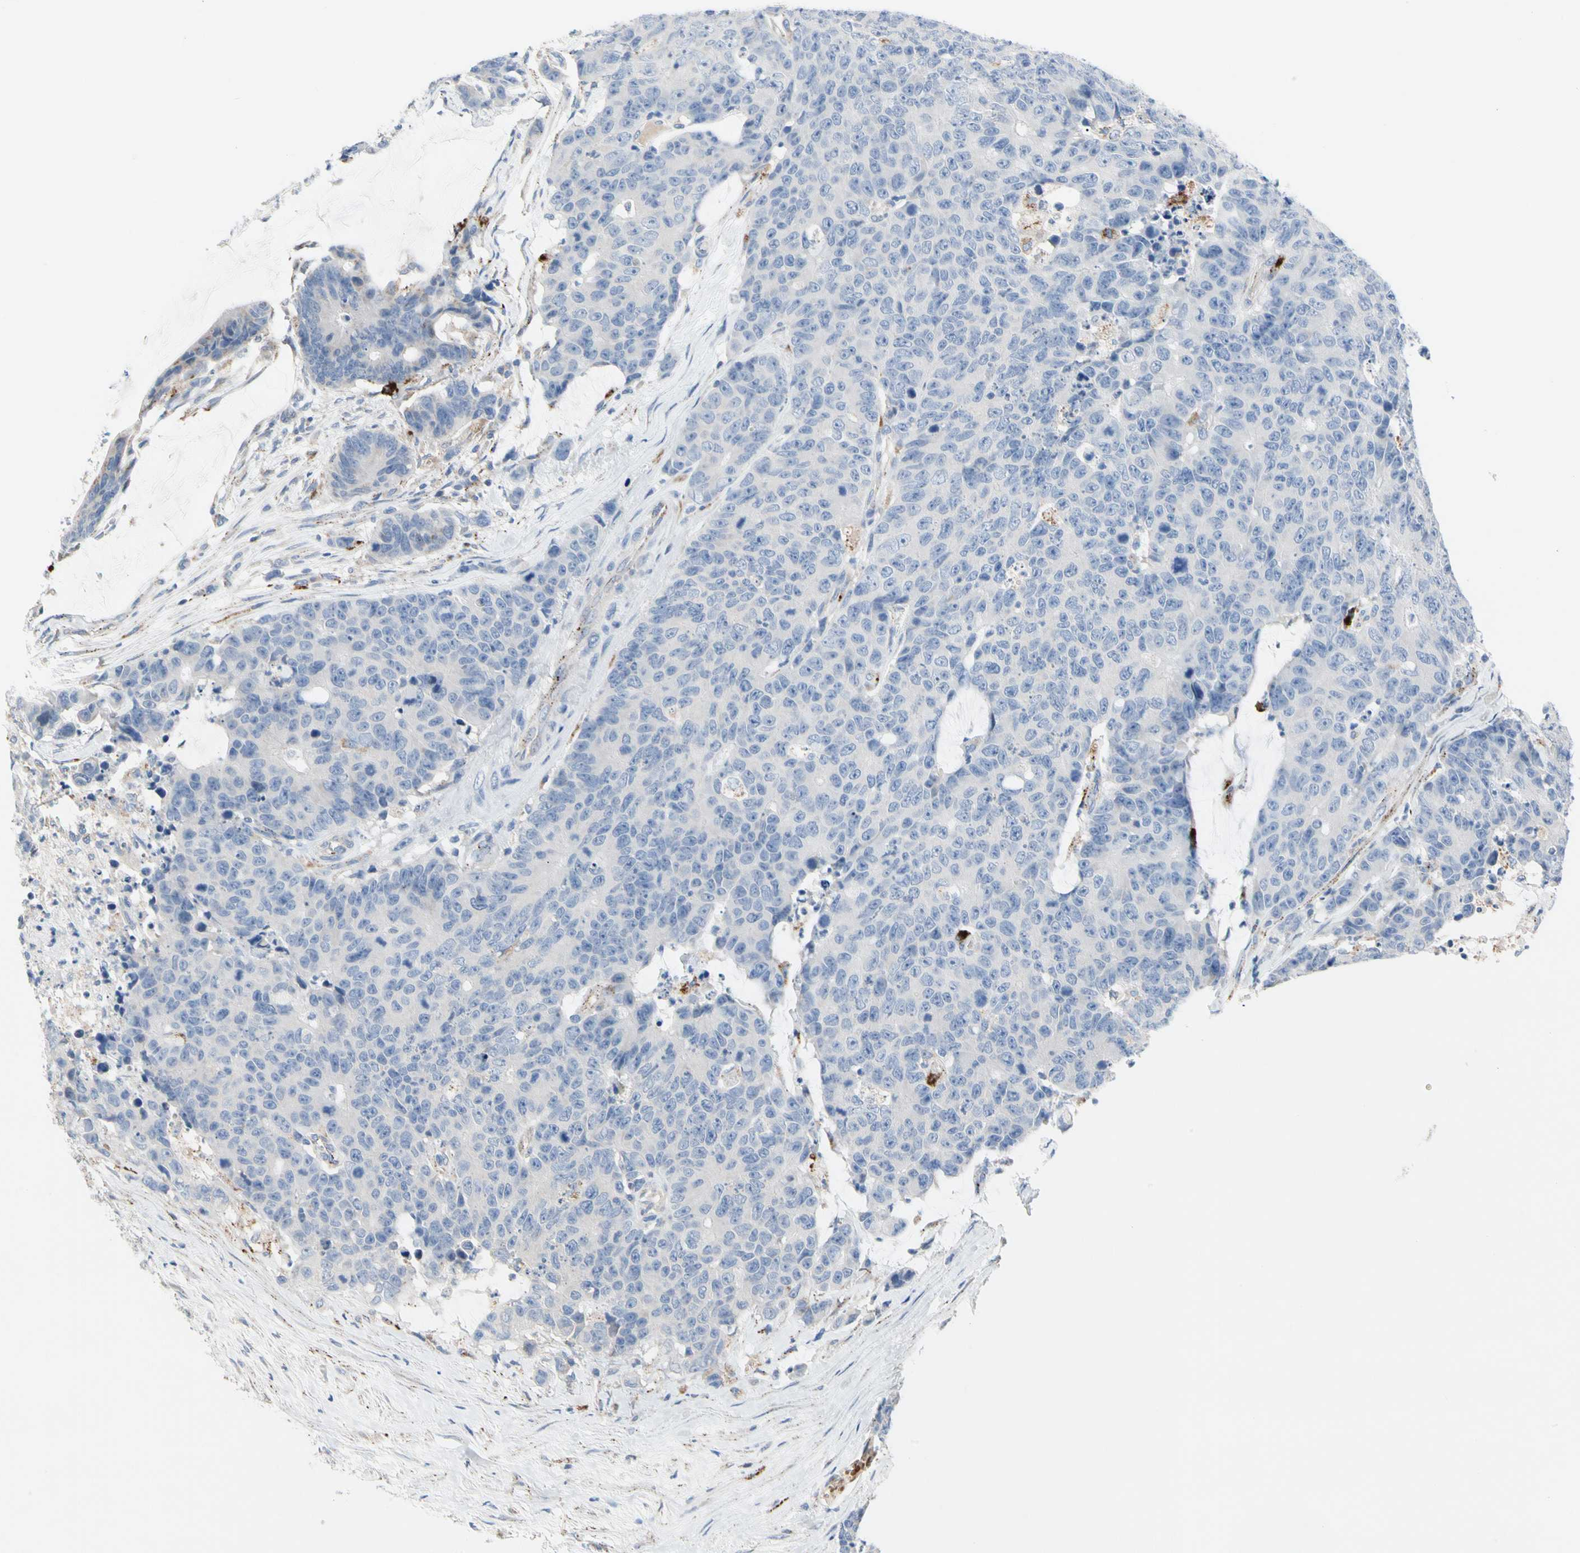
{"staining": {"intensity": "negative", "quantity": "none", "location": "none"}, "tissue": "colorectal cancer", "cell_type": "Tumor cells", "image_type": "cancer", "snomed": [{"axis": "morphology", "description": "Adenocarcinoma, NOS"}, {"axis": "topography", "description": "Colon"}], "caption": "Colorectal cancer was stained to show a protein in brown. There is no significant positivity in tumor cells.", "gene": "RETSAT", "patient": {"sex": "female", "age": 86}}